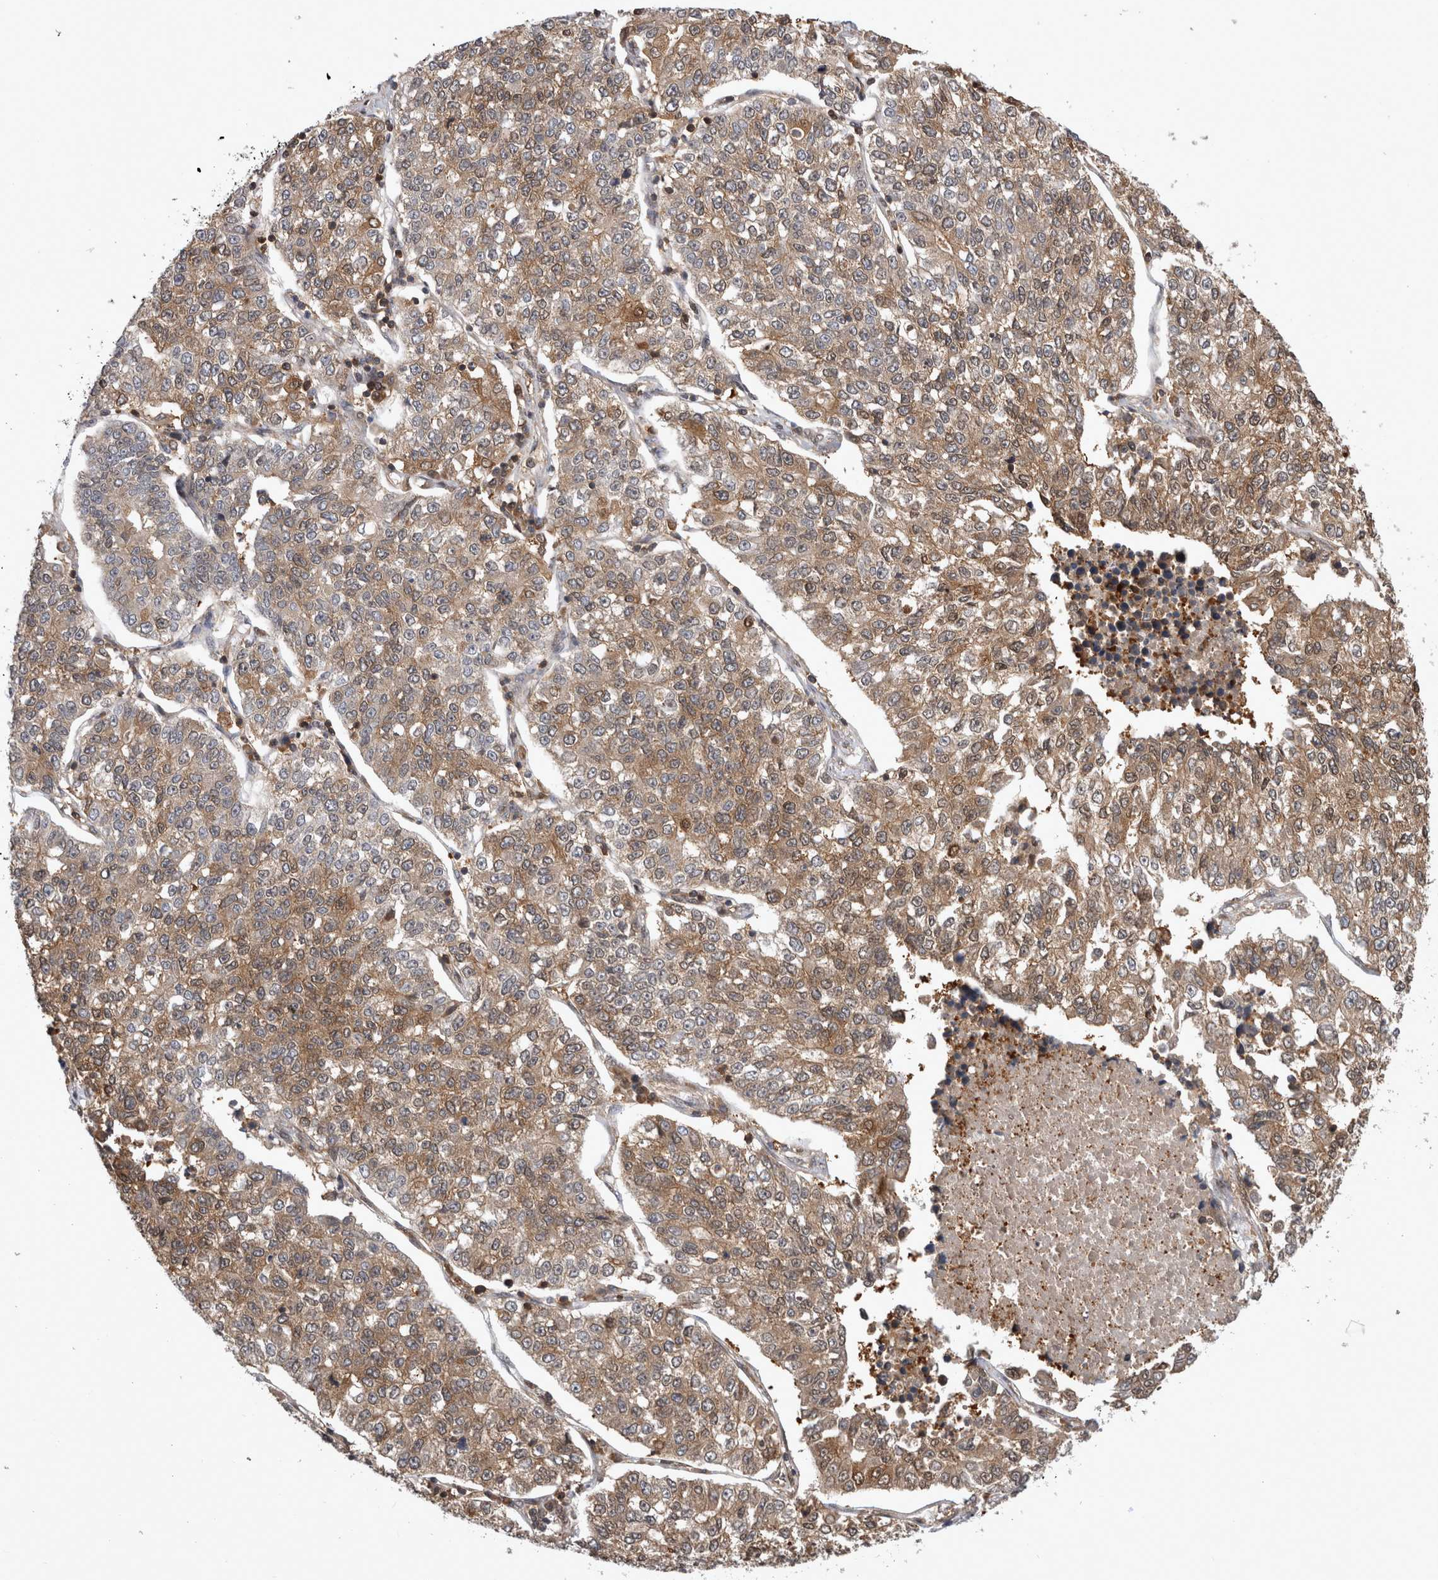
{"staining": {"intensity": "moderate", "quantity": ">75%", "location": "cytoplasmic/membranous"}, "tissue": "lung cancer", "cell_type": "Tumor cells", "image_type": "cancer", "snomed": [{"axis": "morphology", "description": "Adenocarcinoma, NOS"}, {"axis": "topography", "description": "Lung"}], "caption": "Immunohistochemical staining of human adenocarcinoma (lung) demonstrates moderate cytoplasmic/membranous protein staining in approximately >75% of tumor cells.", "gene": "ASTN2", "patient": {"sex": "male", "age": 49}}